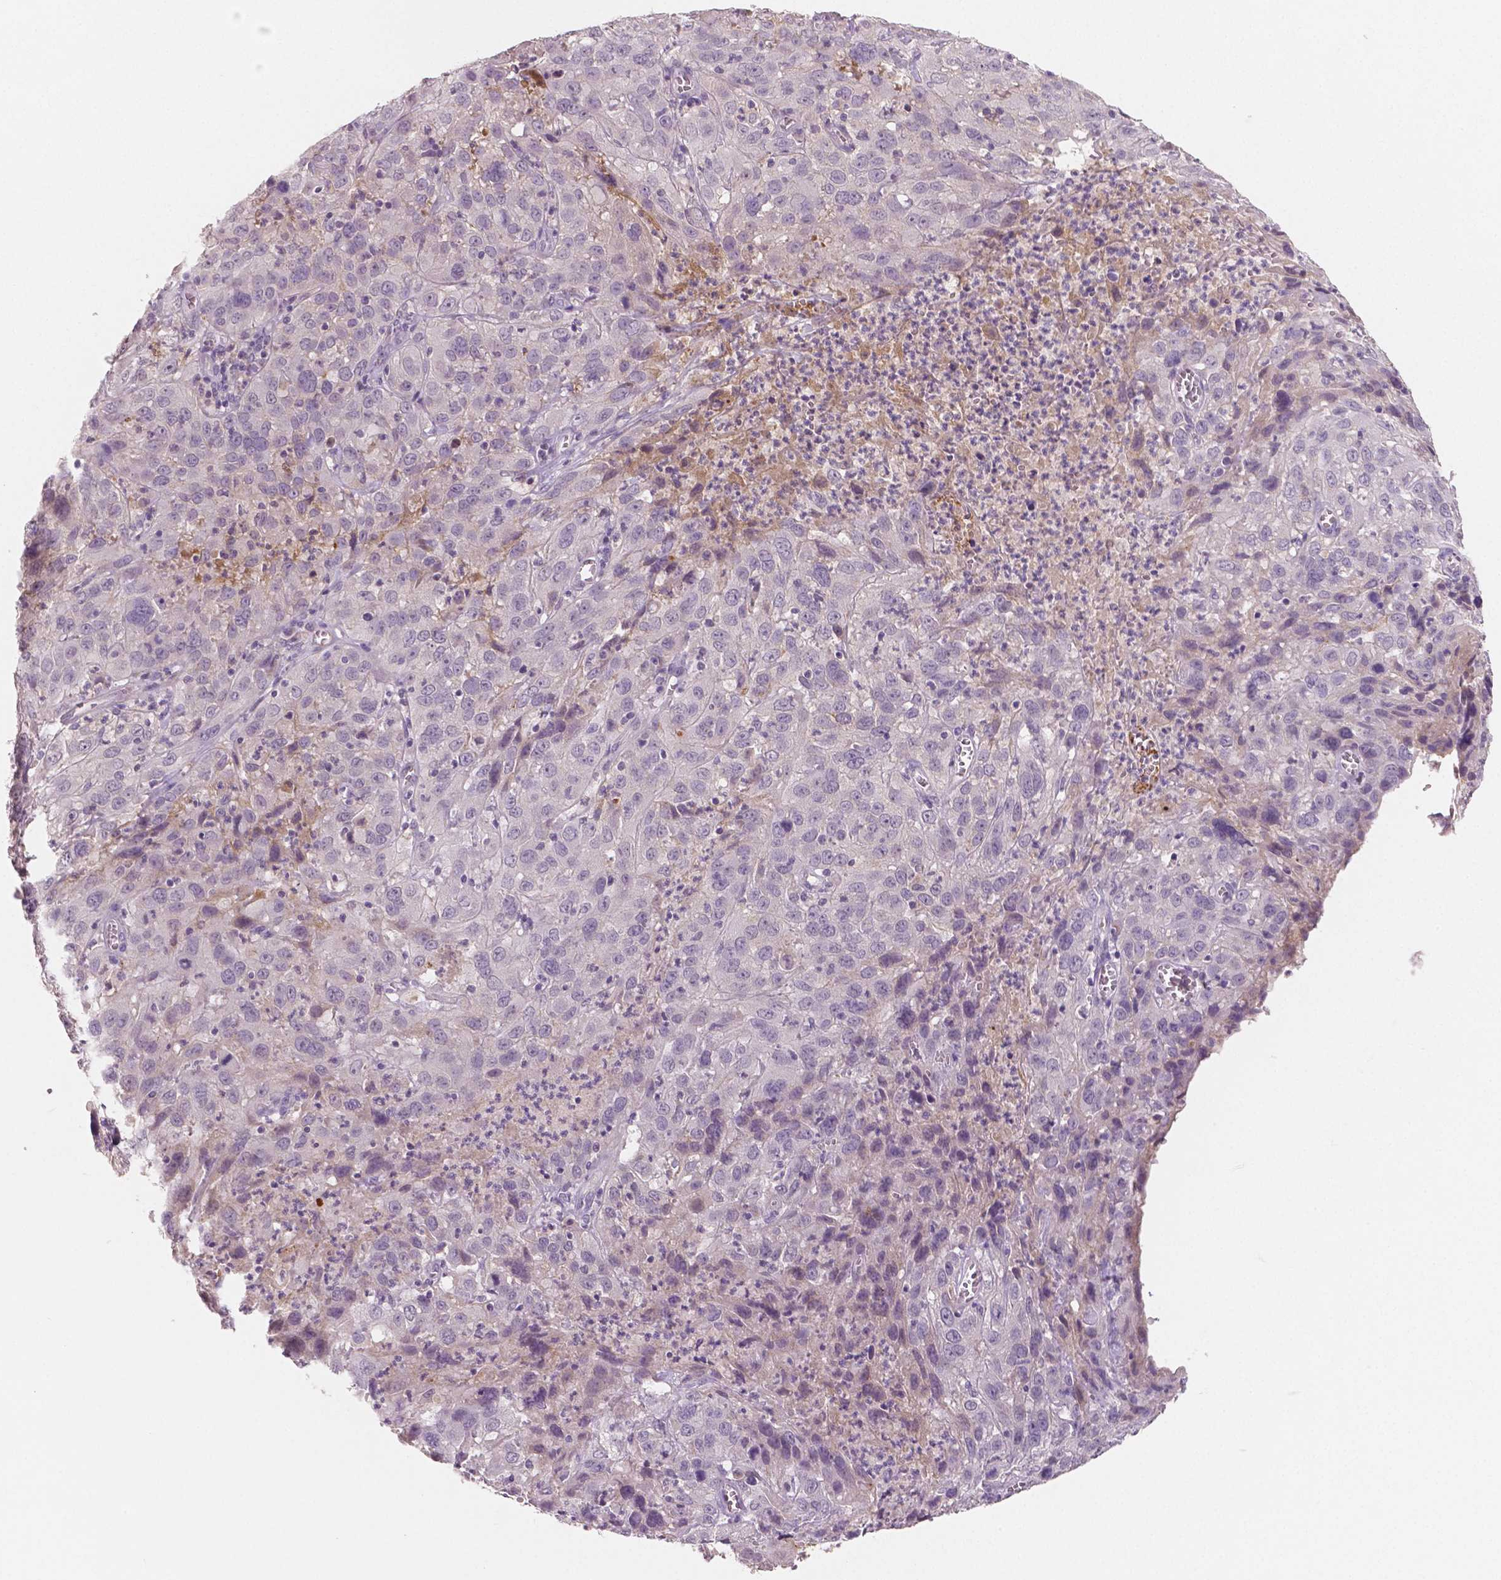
{"staining": {"intensity": "negative", "quantity": "none", "location": "none"}, "tissue": "cervical cancer", "cell_type": "Tumor cells", "image_type": "cancer", "snomed": [{"axis": "morphology", "description": "Squamous cell carcinoma, NOS"}, {"axis": "topography", "description": "Cervix"}], "caption": "There is no significant staining in tumor cells of cervical cancer (squamous cell carcinoma). (Brightfield microscopy of DAB (3,3'-diaminobenzidine) immunohistochemistry at high magnification).", "gene": "APOA4", "patient": {"sex": "female", "age": 32}}